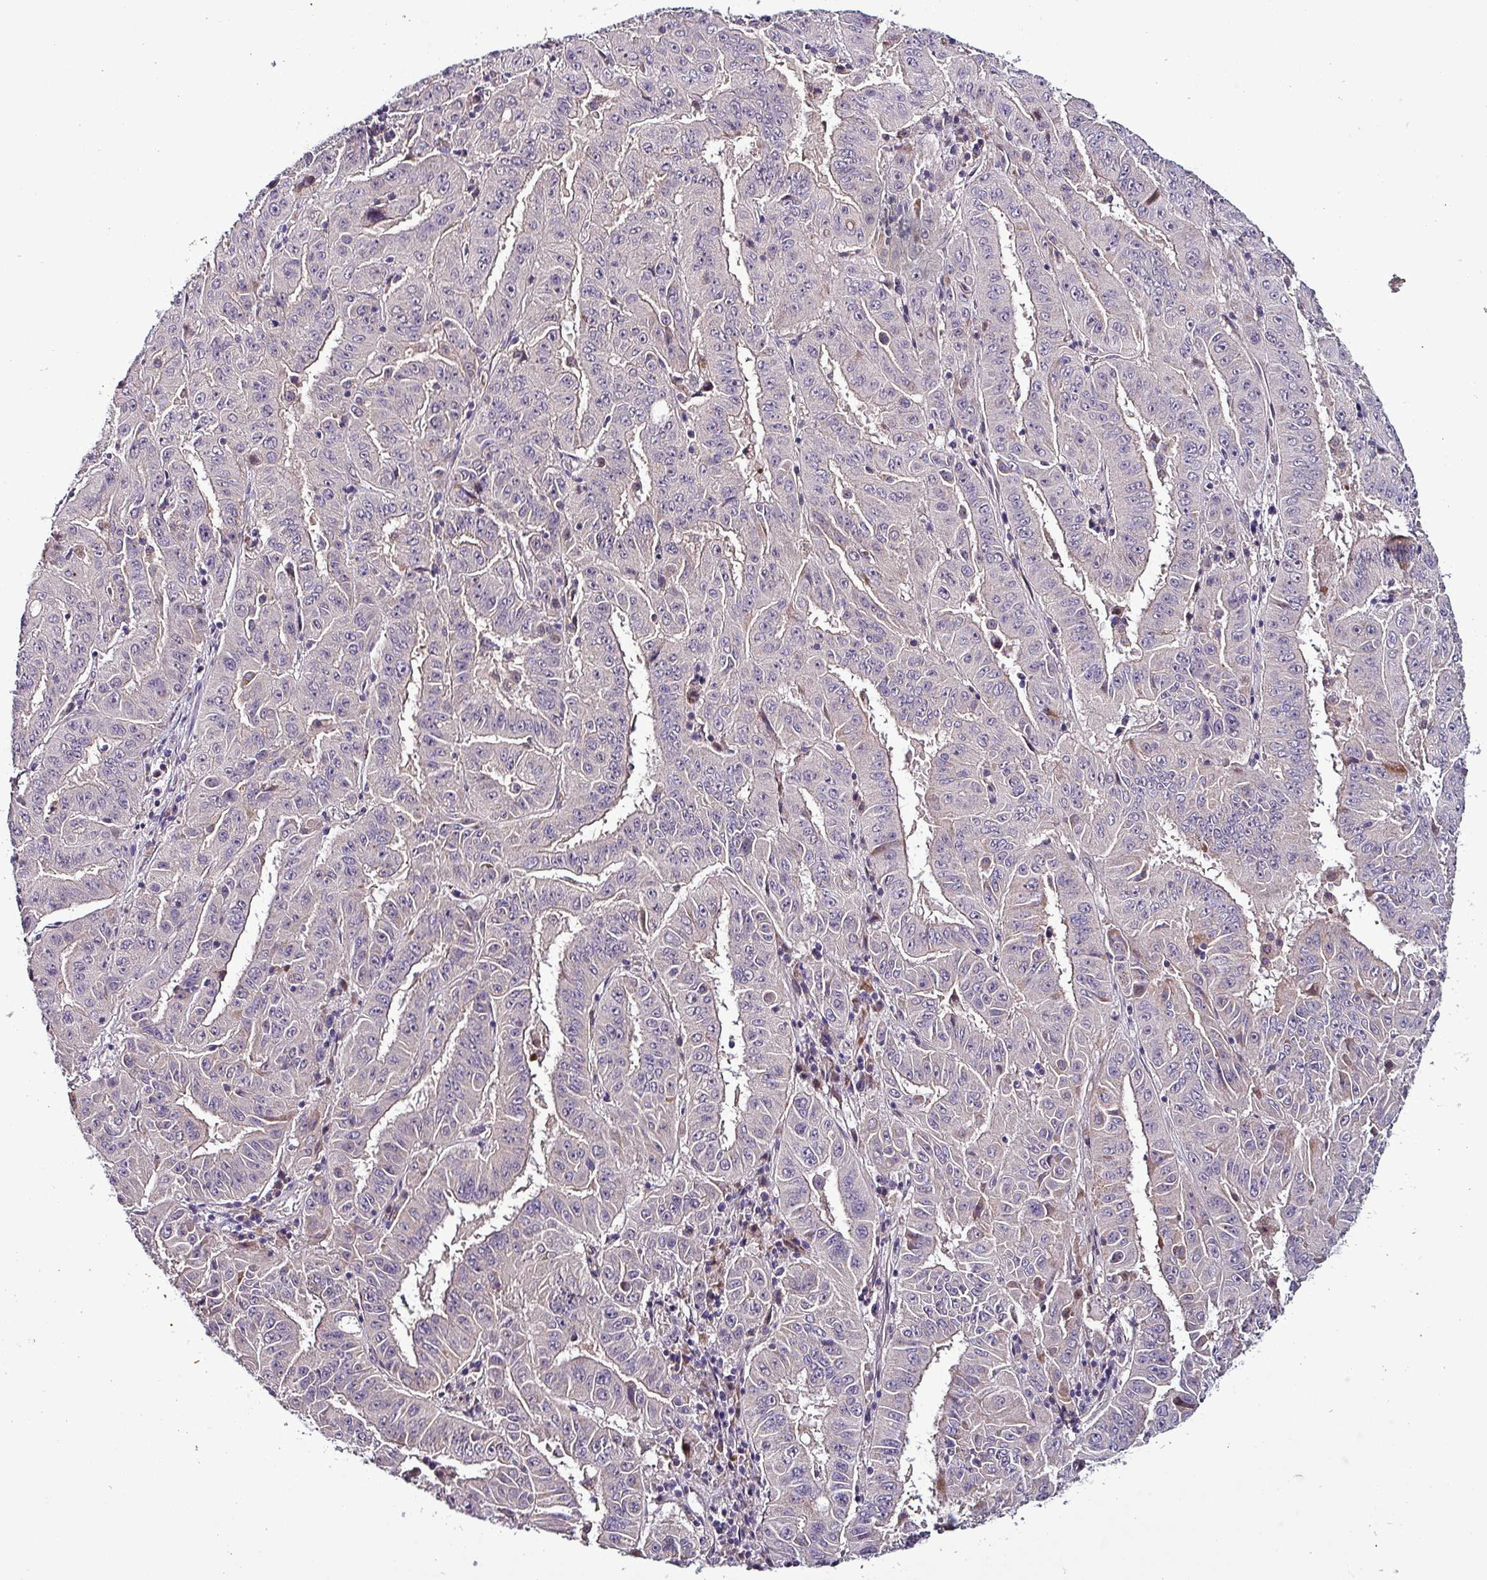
{"staining": {"intensity": "negative", "quantity": "none", "location": "none"}, "tissue": "pancreatic cancer", "cell_type": "Tumor cells", "image_type": "cancer", "snomed": [{"axis": "morphology", "description": "Adenocarcinoma, NOS"}, {"axis": "topography", "description": "Pancreas"}], "caption": "Tumor cells are negative for protein expression in human adenocarcinoma (pancreatic). Brightfield microscopy of immunohistochemistry stained with DAB (brown) and hematoxylin (blue), captured at high magnification.", "gene": "GRAPL", "patient": {"sex": "male", "age": 63}}